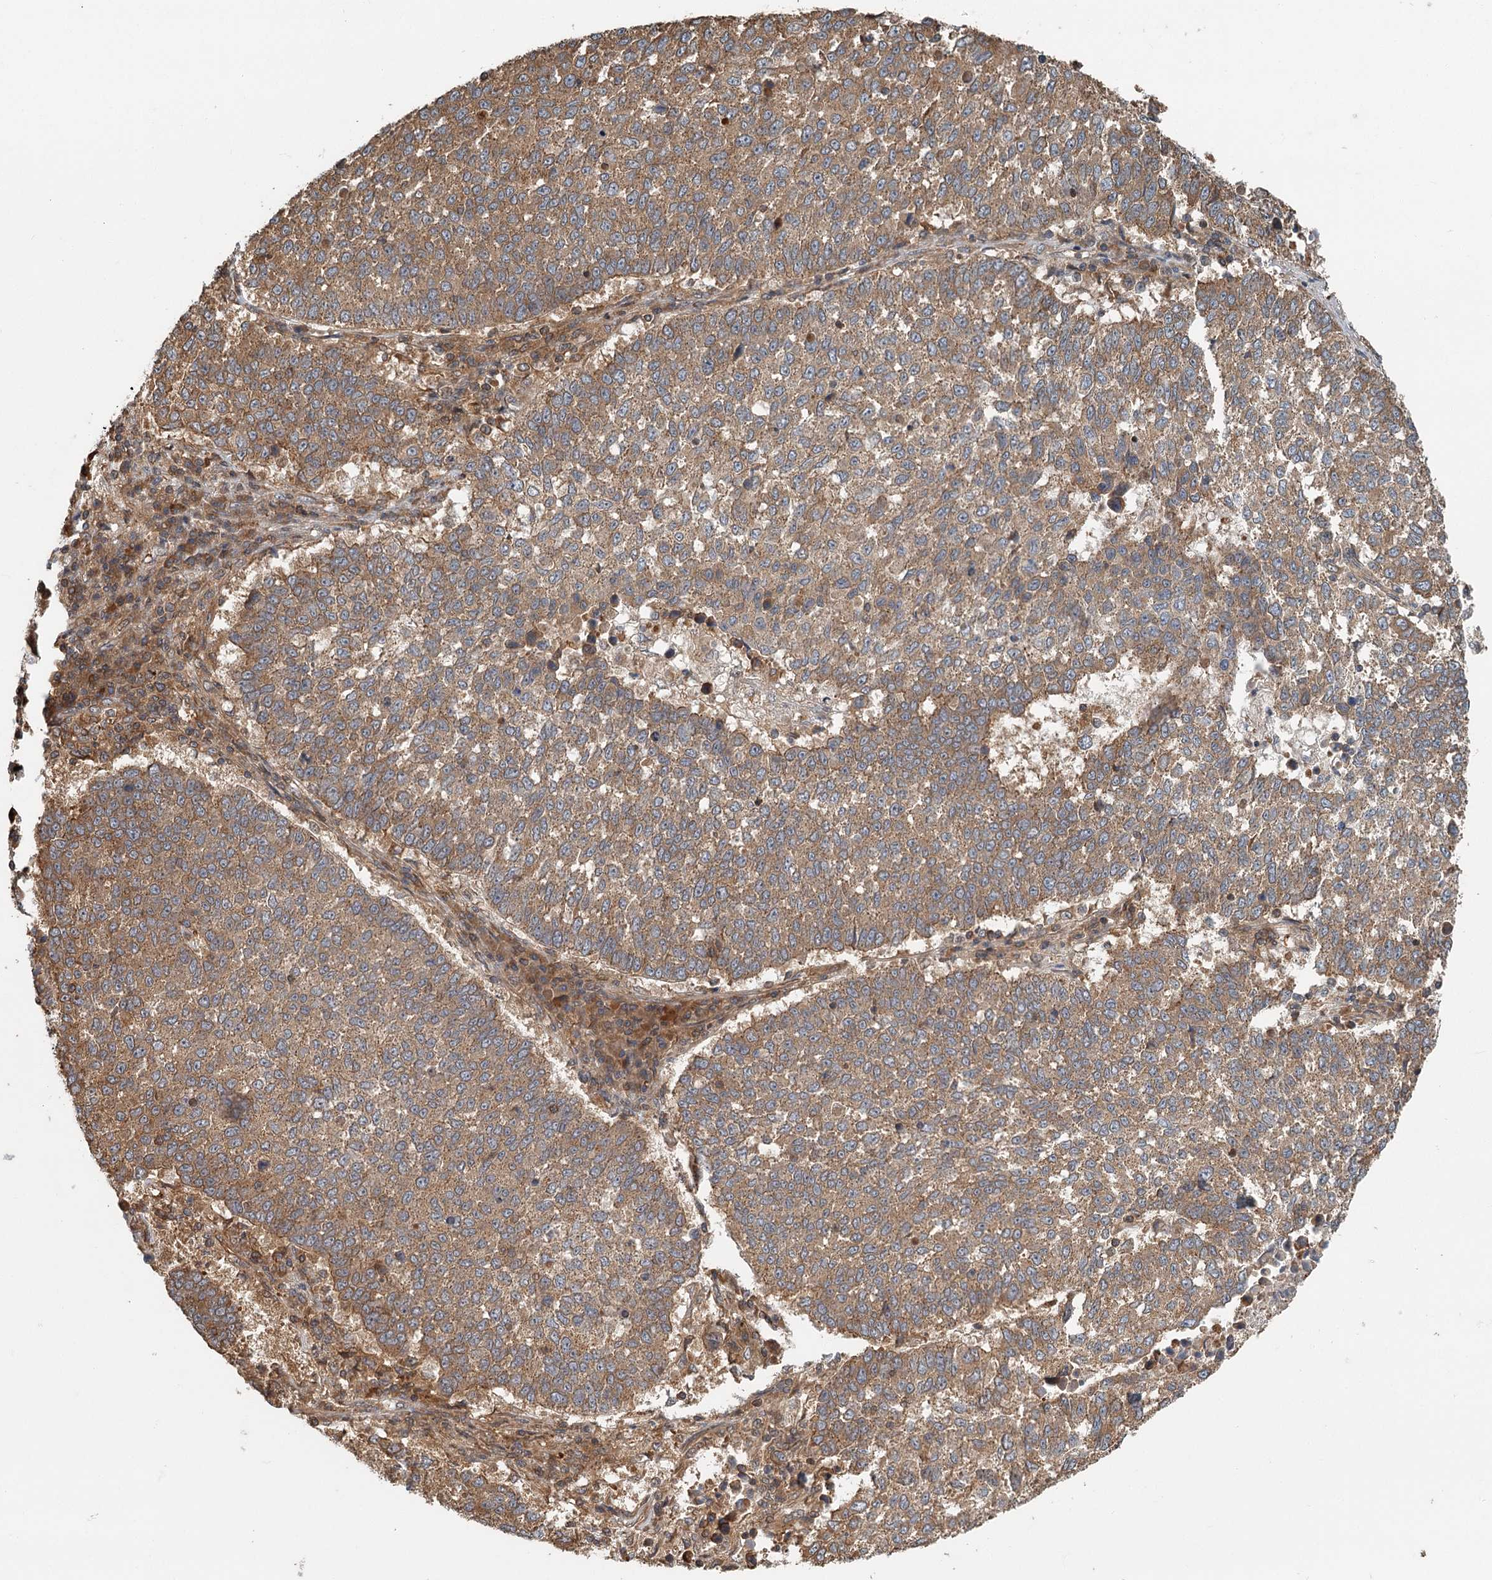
{"staining": {"intensity": "moderate", "quantity": ">75%", "location": "cytoplasmic/membranous"}, "tissue": "lung cancer", "cell_type": "Tumor cells", "image_type": "cancer", "snomed": [{"axis": "morphology", "description": "Squamous cell carcinoma, NOS"}, {"axis": "topography", "description": "Lung"}], "caption": "About >75% of tumor cells in human lung cancer reveal moderate cytoplasmic/membranous protein staining as visualized by brown immunohistochemical staining.", "gene": "ZNF527", "patient": {"sex": "male", "age": 73}}